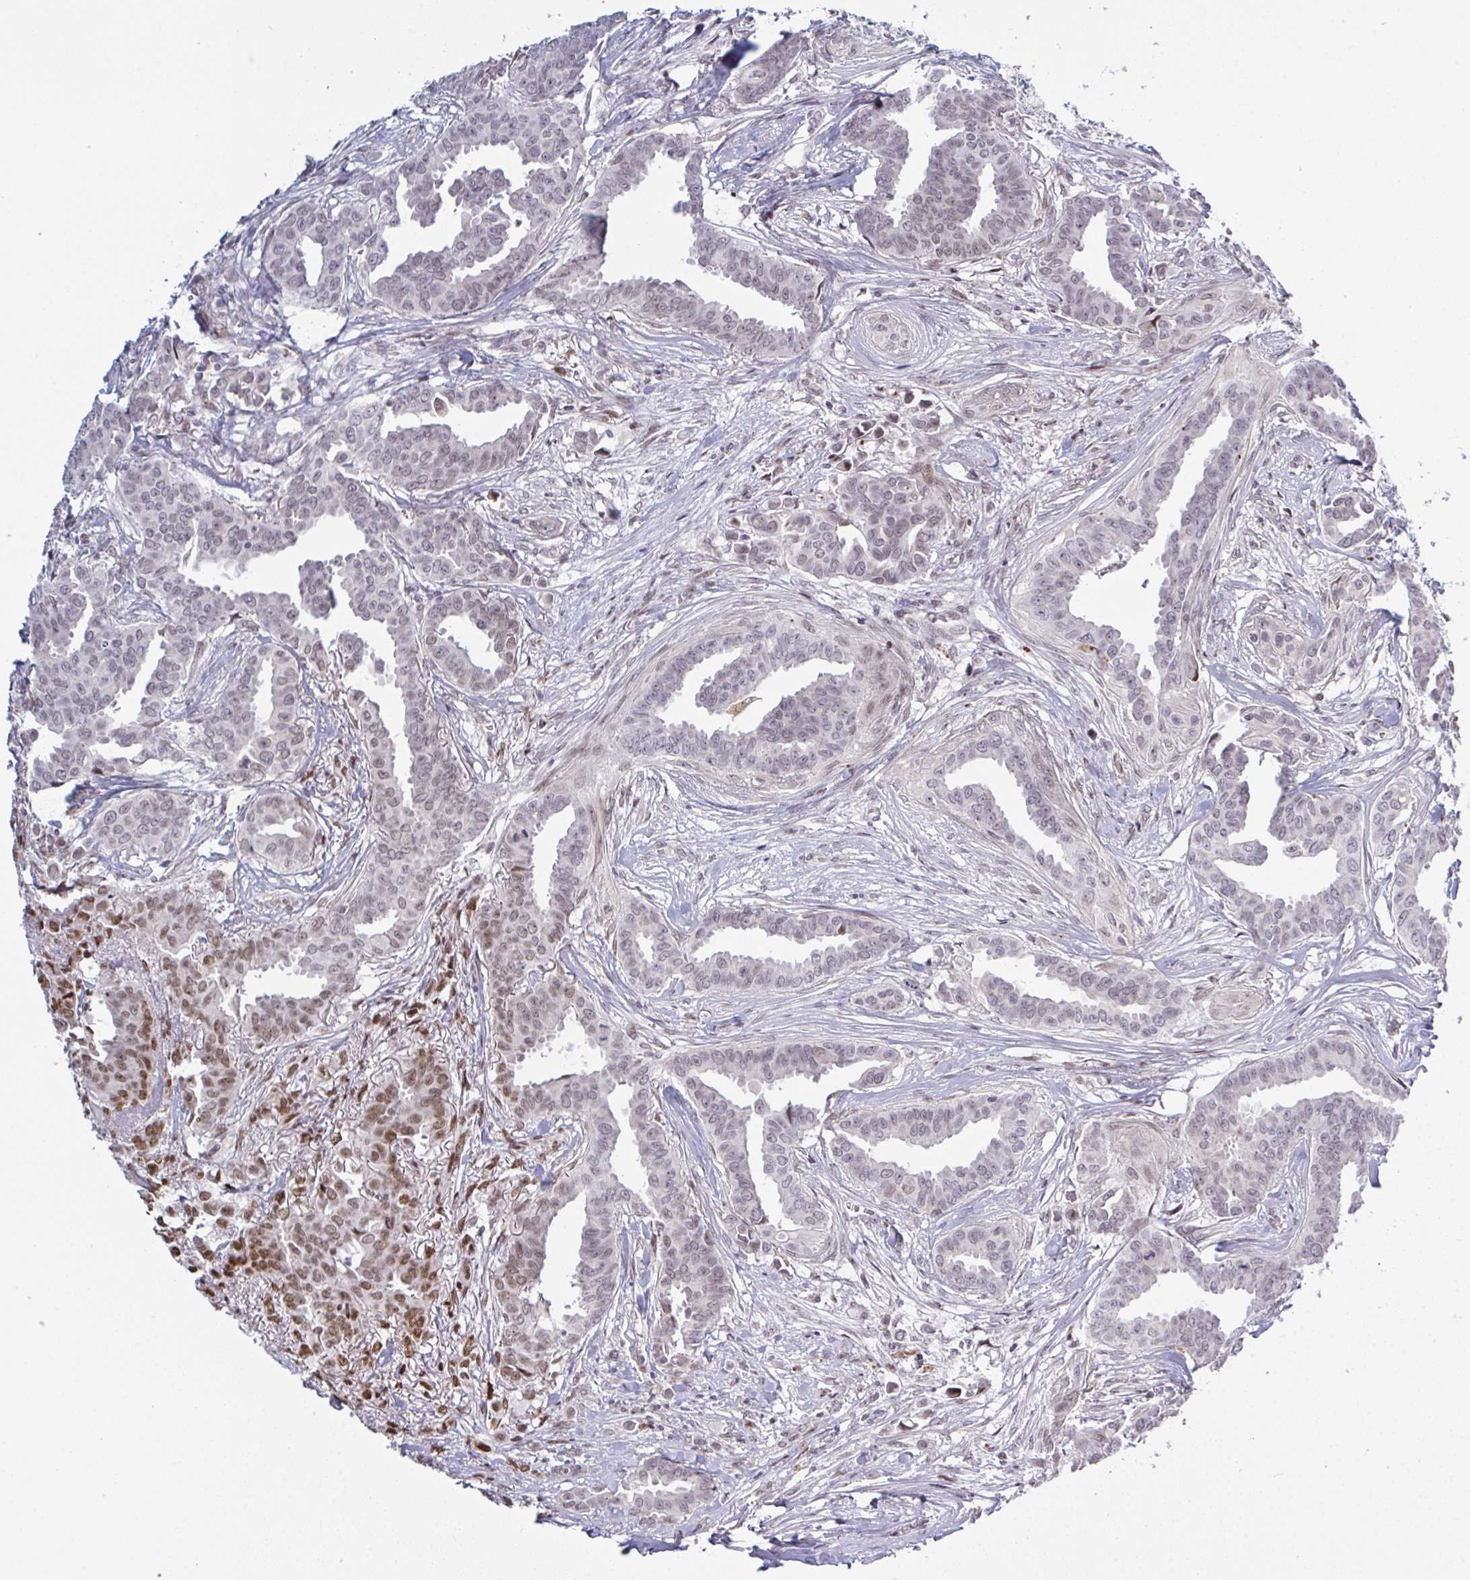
{"staining": {"intensity": "weak", "quantity": "<25%", "location": "nuclear"}, "tissue": "breast cancer", "cell_type": "Tumor cells", "image_type": "cancer", "snomed": [{"axis": "morphology", "description": "Duct carcinoma"}, {"axis": "topography", "description": "Breast"}], "caption": "The micrograph displays no staining of tumor cells in breast cancer (intraductal carcinoma). The staining was performed using DAB to visualize the protein expression in brown, while the nuclei were stained in blue with hematoxylin (Magnification: 20x).", "gene": "TCEAL8", "patient": {"sex": "female", "age": 45}}